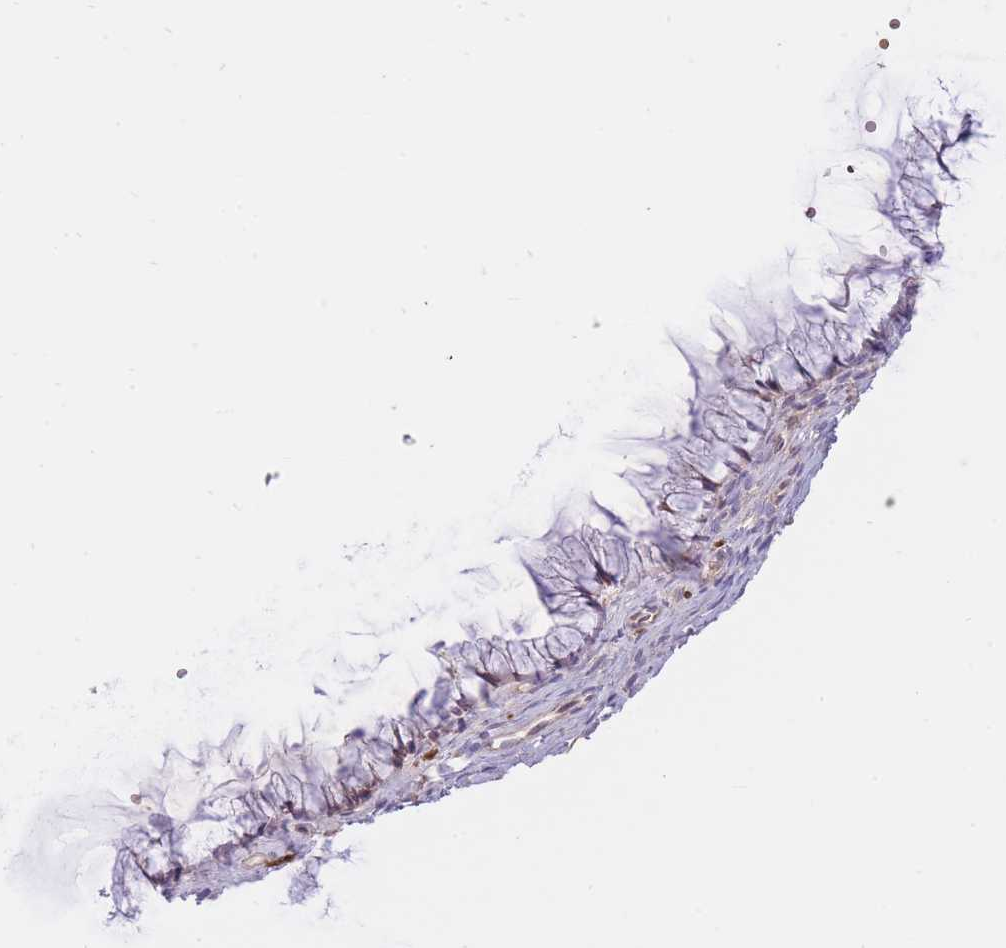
{"staining": {"intensity": "weak", "quantity": "25%-75%", "location": "cytoplasmic/membranous"}, "tissue": "cervix", "cell_type": "Glandular cells", "image_type": "normal", "snomed": [{"axis": "morphology", "description": "Normal tissue, NOS"}, {"axis": "topography", "description": "Cervix"}], "caption": "Immunohistochemistry micrograph of benign cervix: cervix stained using IHC reveals low levels of weak protein expression localized specifically in the cytoplasmic/membranous of glandular cells, appearing as a cytoplasmic/membranous brown color.", "gene": "PREP", "patient": {"sex": "female", "age": 36}}